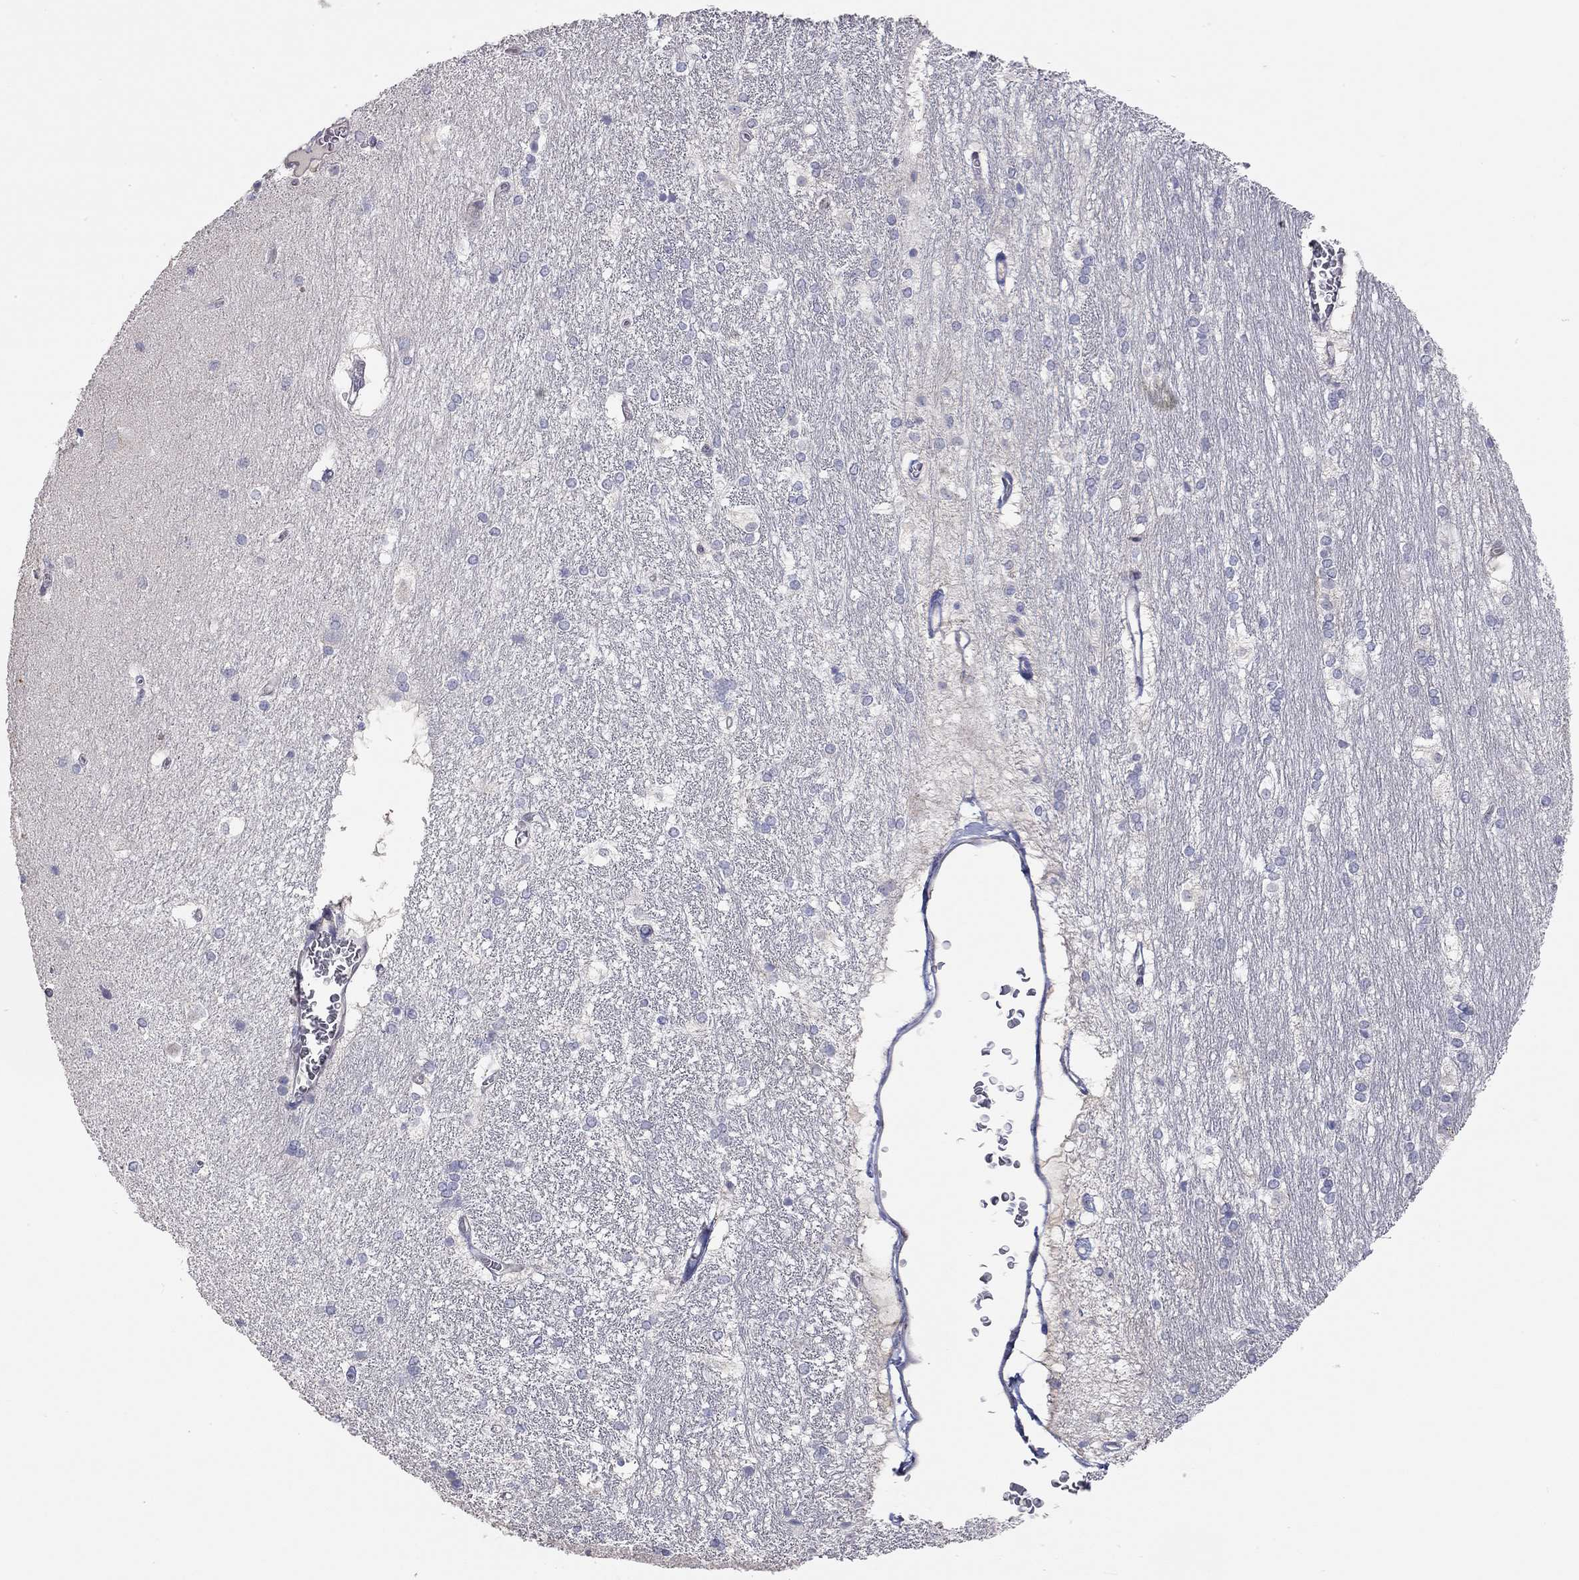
{"staining": {"intensity": "negative", "quantity": "none", "location": "none"}, "tissue": "hippocampus", "cell_type": "Glial cells", "image_type": "normal", "snomed": [{"axis": "morphology", "description": "Normal tissue, NOS"}, {"axis": "topography", "description": "Cerebral cortex"}, {"axis": "topography", "description": "Hippocampus"}], "caption": "DAB (3,3'-diaminobenzidine) immunohistochemical staining of normal hippocampus reveals no significant staining in glial cells. (DAB immunohistochemistry (IHC) with hematoxylin counter stain).", "gene": "PAPSS2", "patient": {"sex": "female", "age": 19}}